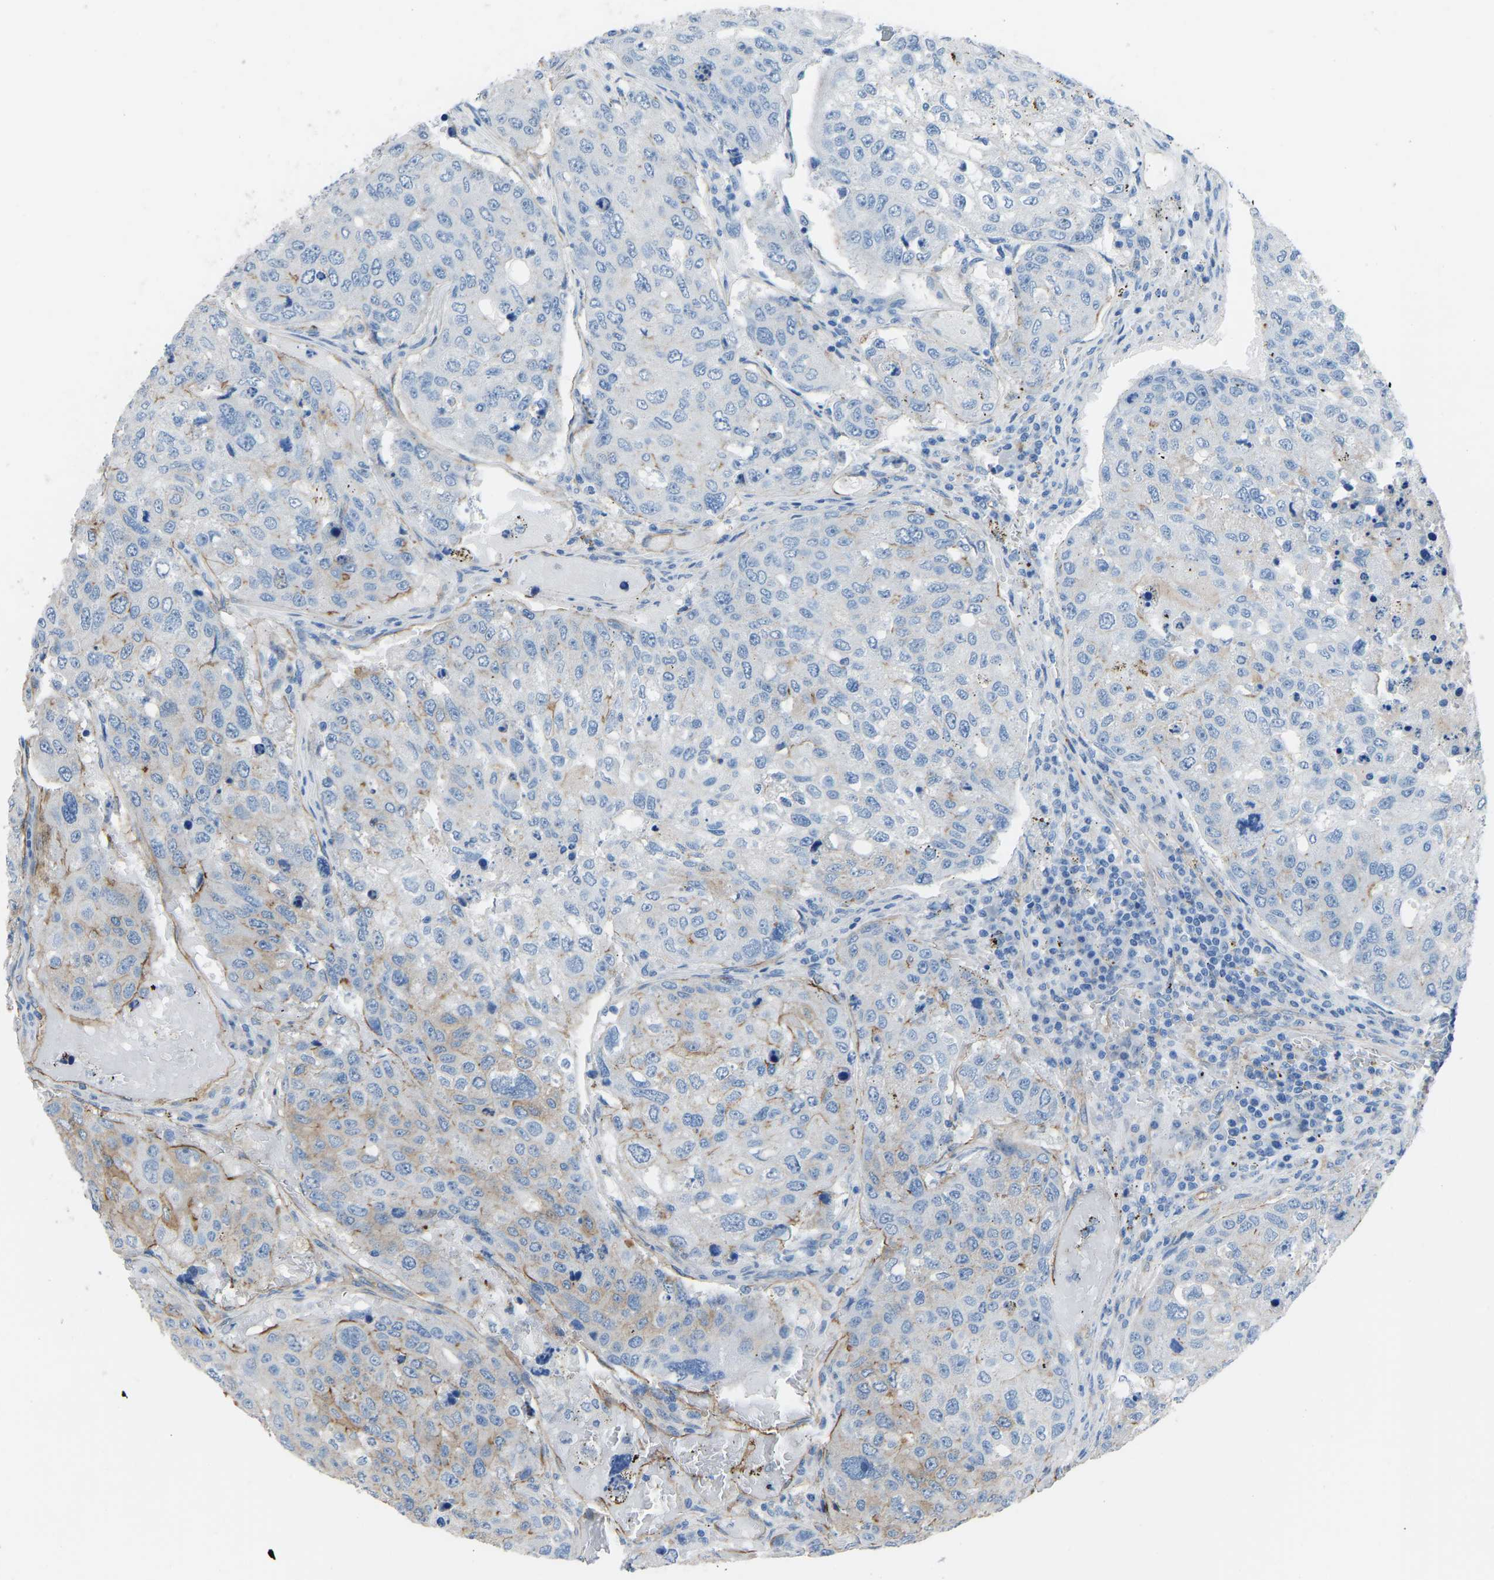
{"staining": {"intensity": "moderate", "quantity": "<25%", "location": "cytoplasmic/membranous"}, "tissue": "urothelial cancer", "cell_type": "Tumor cells", "image_type": "cancer", "snomed": [{"axis": "morphology", "description": "Urothelial carcinoma, High grade"}, {"axis": "topography", "description": "Lymph node"}, {"axis": "topography", "description": "Urinary bladder"}], "caption": "This is an image of immunohistochemistry staining of urothelial cancer, which shows moderate expression in the cytoplasmic/membranous of tumor cells.", "gene": "MYH10", "patient": {"sex": "male", "age": 51}}